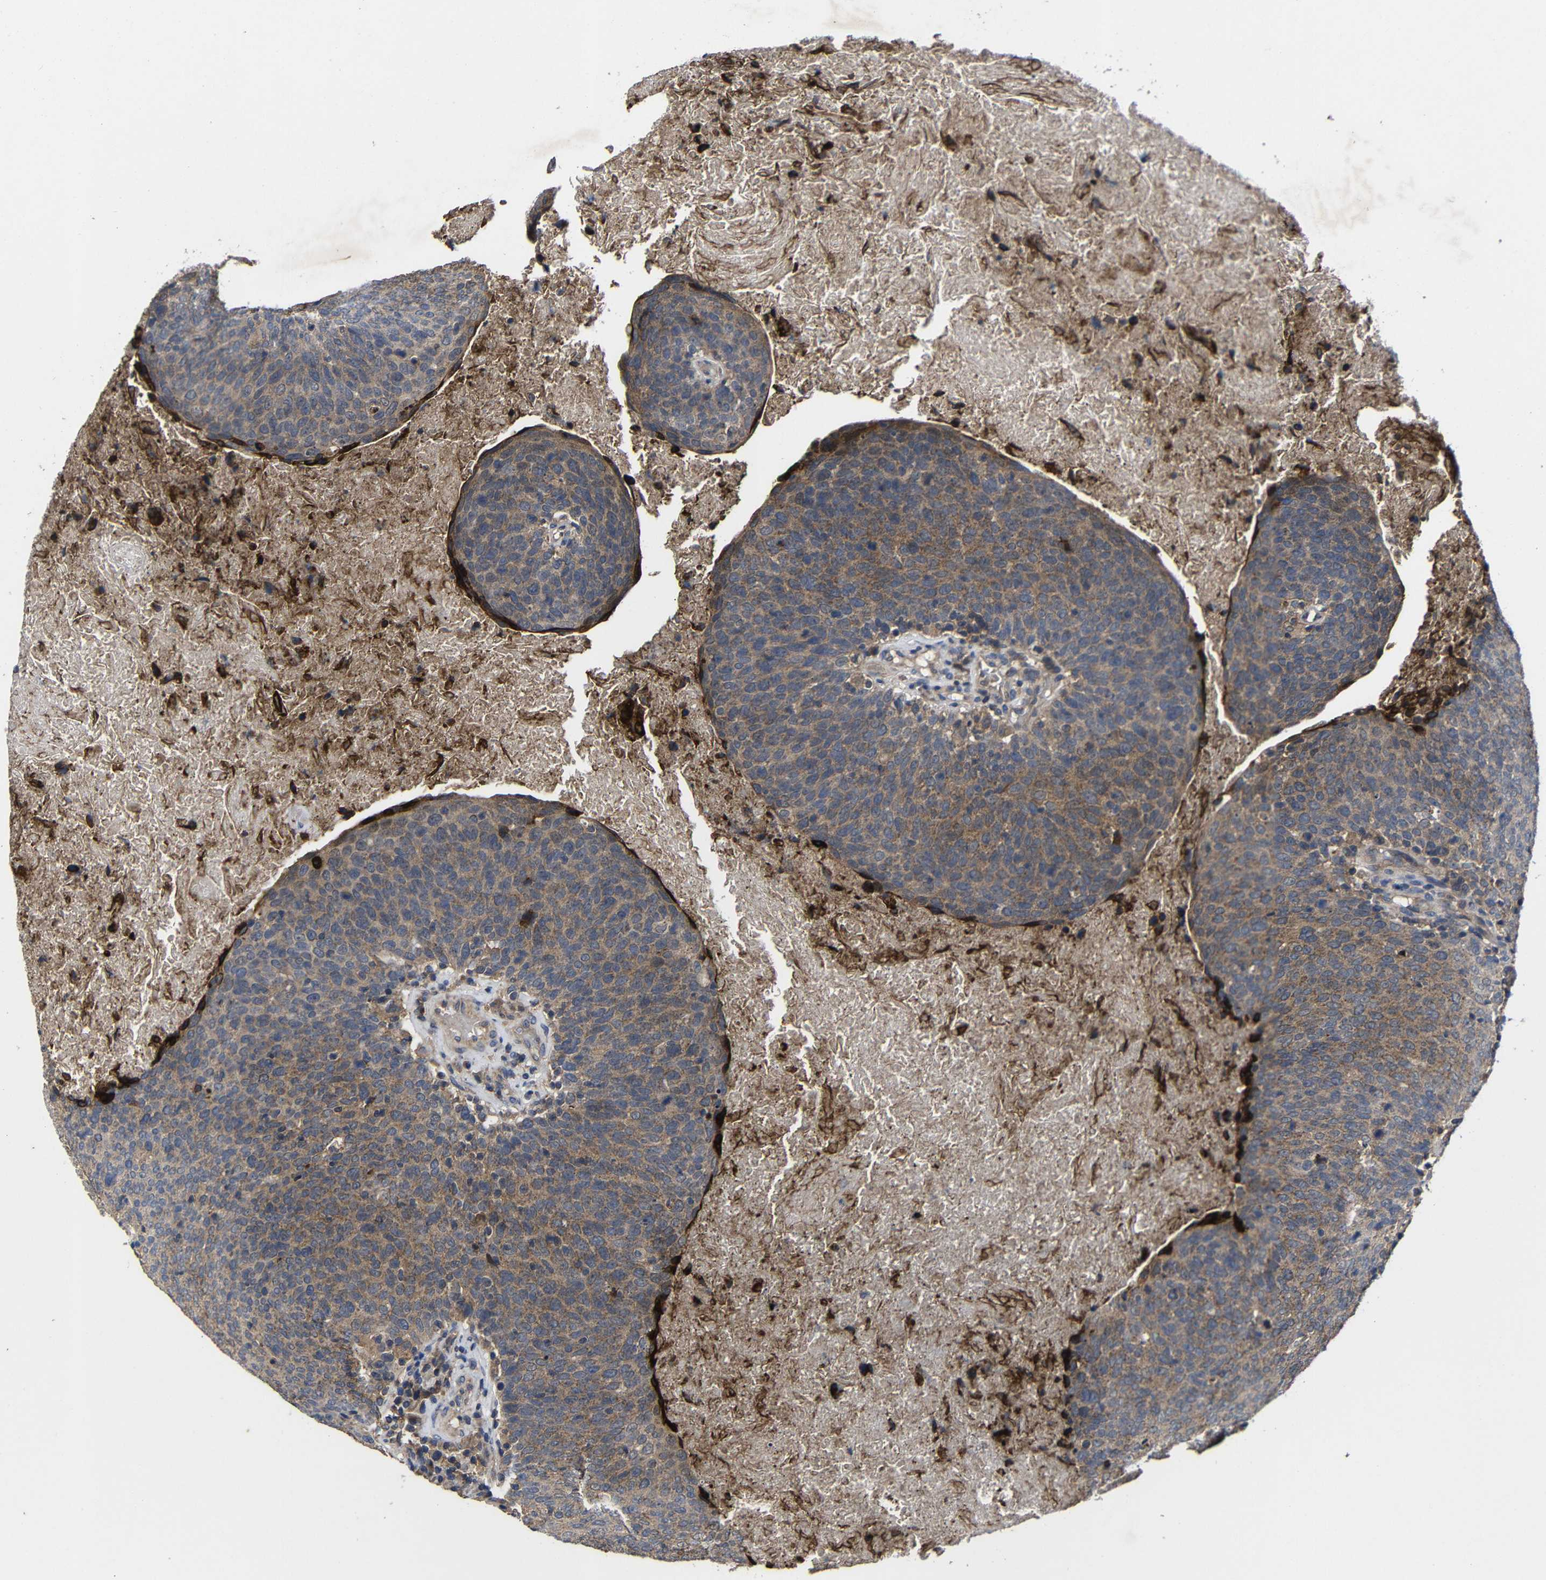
{"staining": {"intensity": "moderate", "quantity": ">75%", "location": "cytoplasmic/membranous"}, "tissue": "head and neck cancer", "cell_type": "Tumor cells", "image_type": "cancer", "snomed": [{"axis": "morphology", "description": "Squamous cell carcinoma, NOS"}, {"axis": "morphology", "description": "Squamous cell carcinoma, metastatic, NOS"}, {"axis": "topography", "description": "Lymph node"}, {"axis": "topography", "description": "Head-Neck"}], "caption": "High-magnification brightfield microscopy of head and neck cancer (metastatic squamous cell carcinoma) stained with DAB (3,3'-diaminobenzidine) (brown) and counterstained with hematoxylin (blue). tumor cells exhibit moderate cytoplasmic/membranous expression is identified in about>75% of cells.", "gene": "LPAR5", "patient": {"sex": "male", "age": 62}}